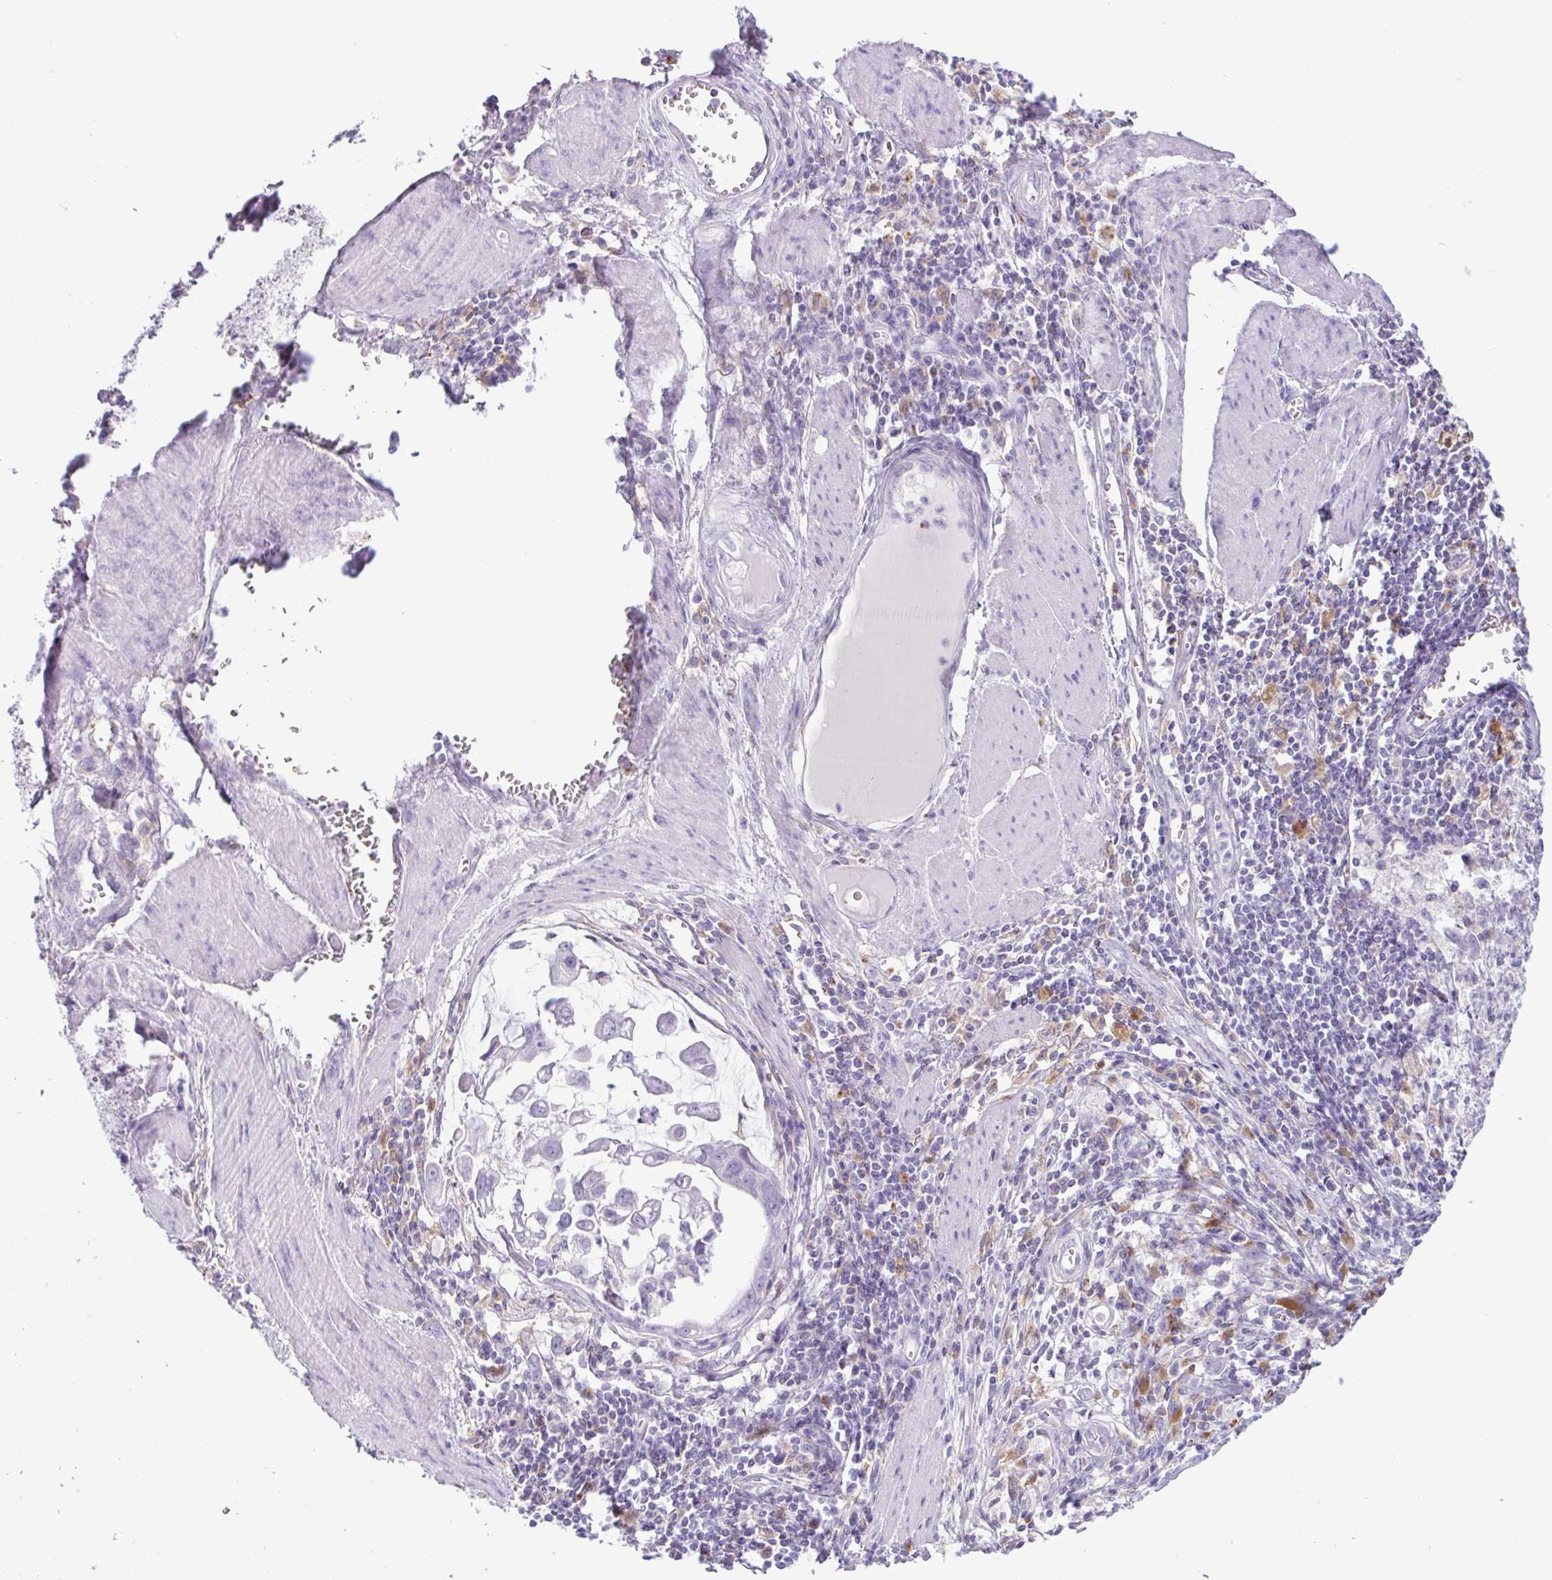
{"staining": {"intensity": "negative", "quantity": "none", "location": "none"}, "tissue": "stomach cancer", "cell_type": "Tumor cells", "image_type": "cancer", "snomed": [{"axis": "morphology", "description": "Adenocarcinoma, NOS"}, {"axis": "topography", "description": "Stomach, upper"}], "caption": "Micrograph shows no significant protein expression in tumor cells of stomach adenocarcinoma. Brightfield microscopy of immunohistochemistry stained with DAB (brown) and hematoxylin (blue), captured at high magnification.", "gene": "XCL1", "patient": {"sex": "male", "age": 80}}